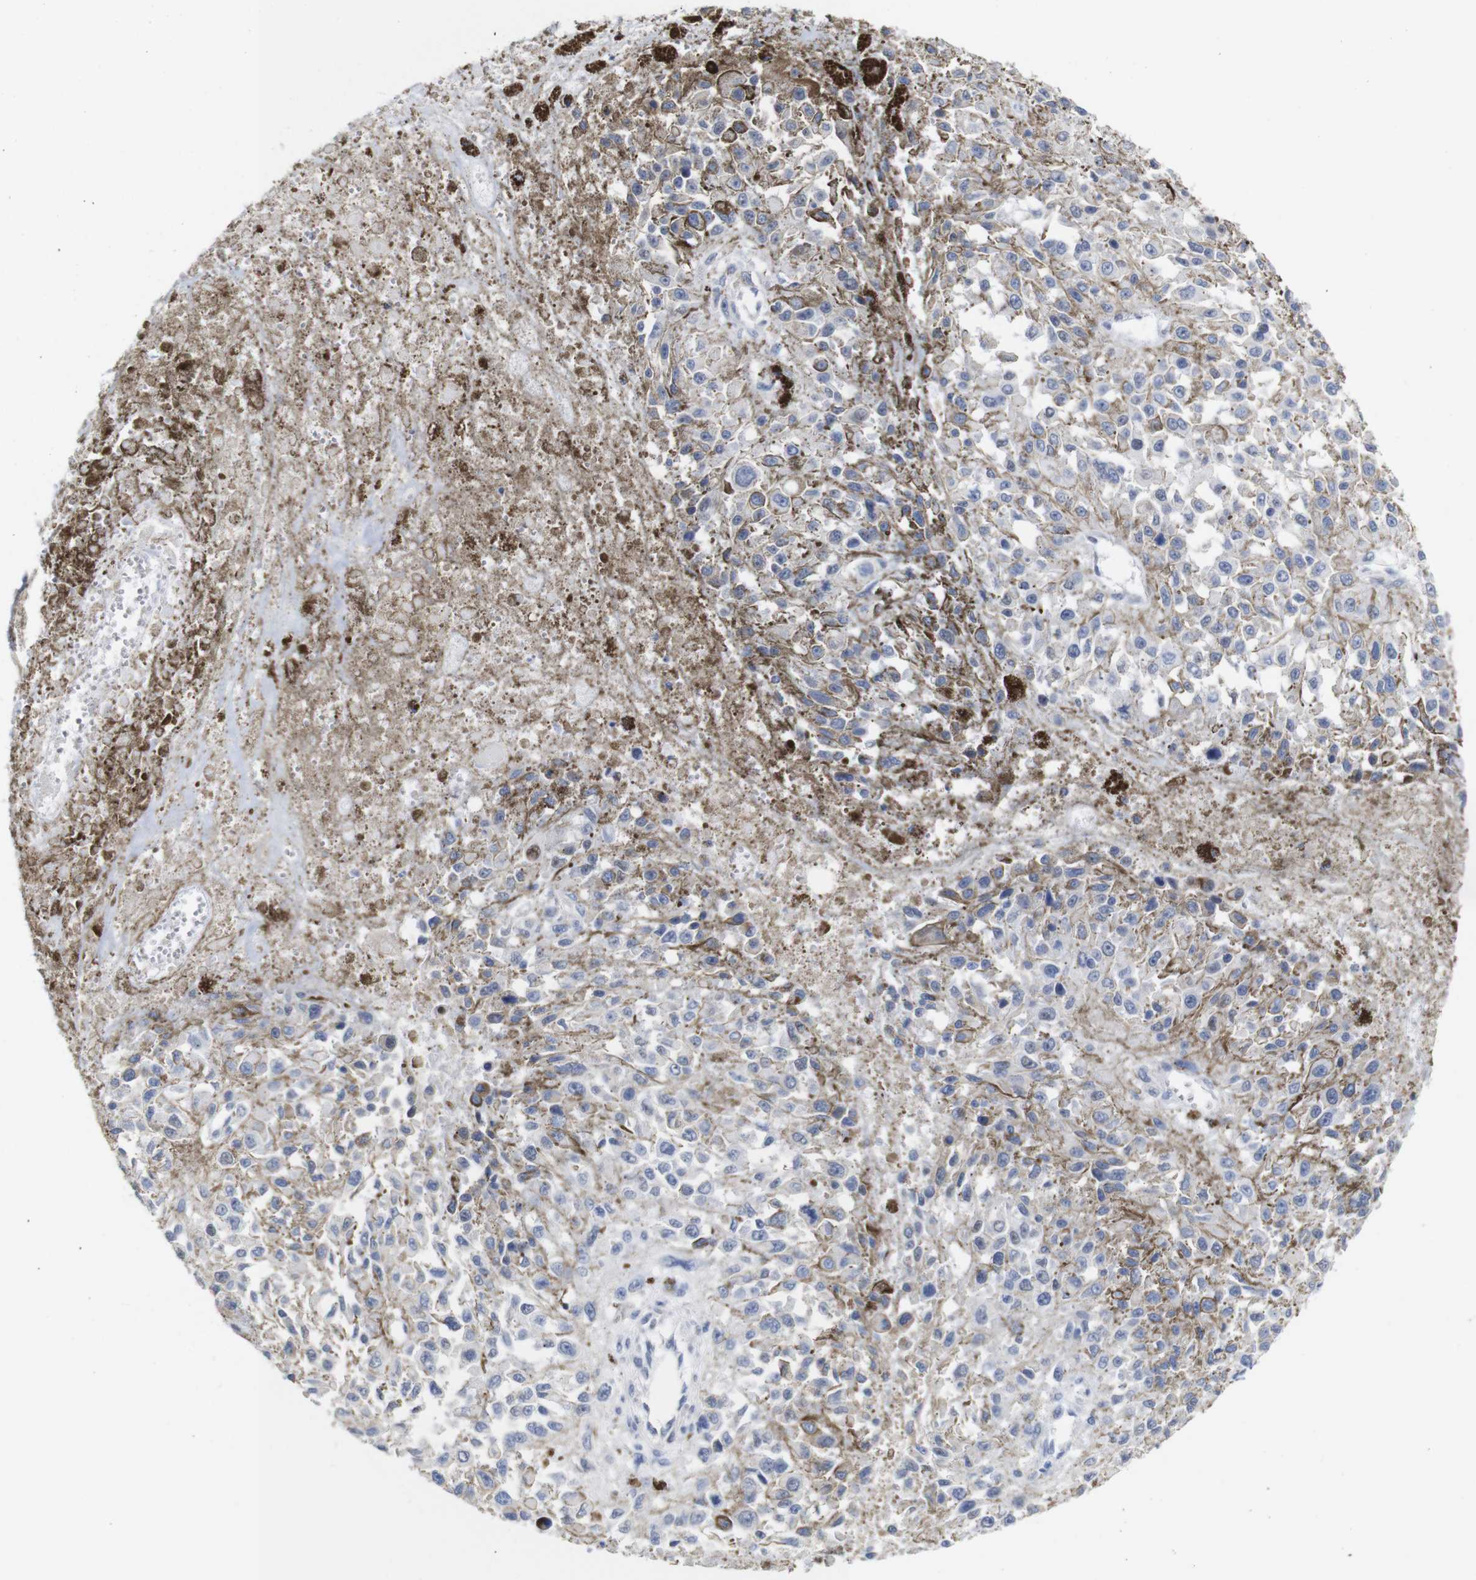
{"staining": {"intensity": "negative", "quantity": "none", "location": "none"}, "tissue": "melanoma", "cell_type": "Tumor cells", "image_type": "cancer", "snomed": [{"axis": "morphology", "description": "Malignant melanoma, Metastatic site"}, {"axis": "topography", "description": "Lymph node"}], "caption": "IHC of human melanoma shows no positivity in tumor cells.", "gene": "TCEAL9", "patient": {"sex": "male", "age": 59}}